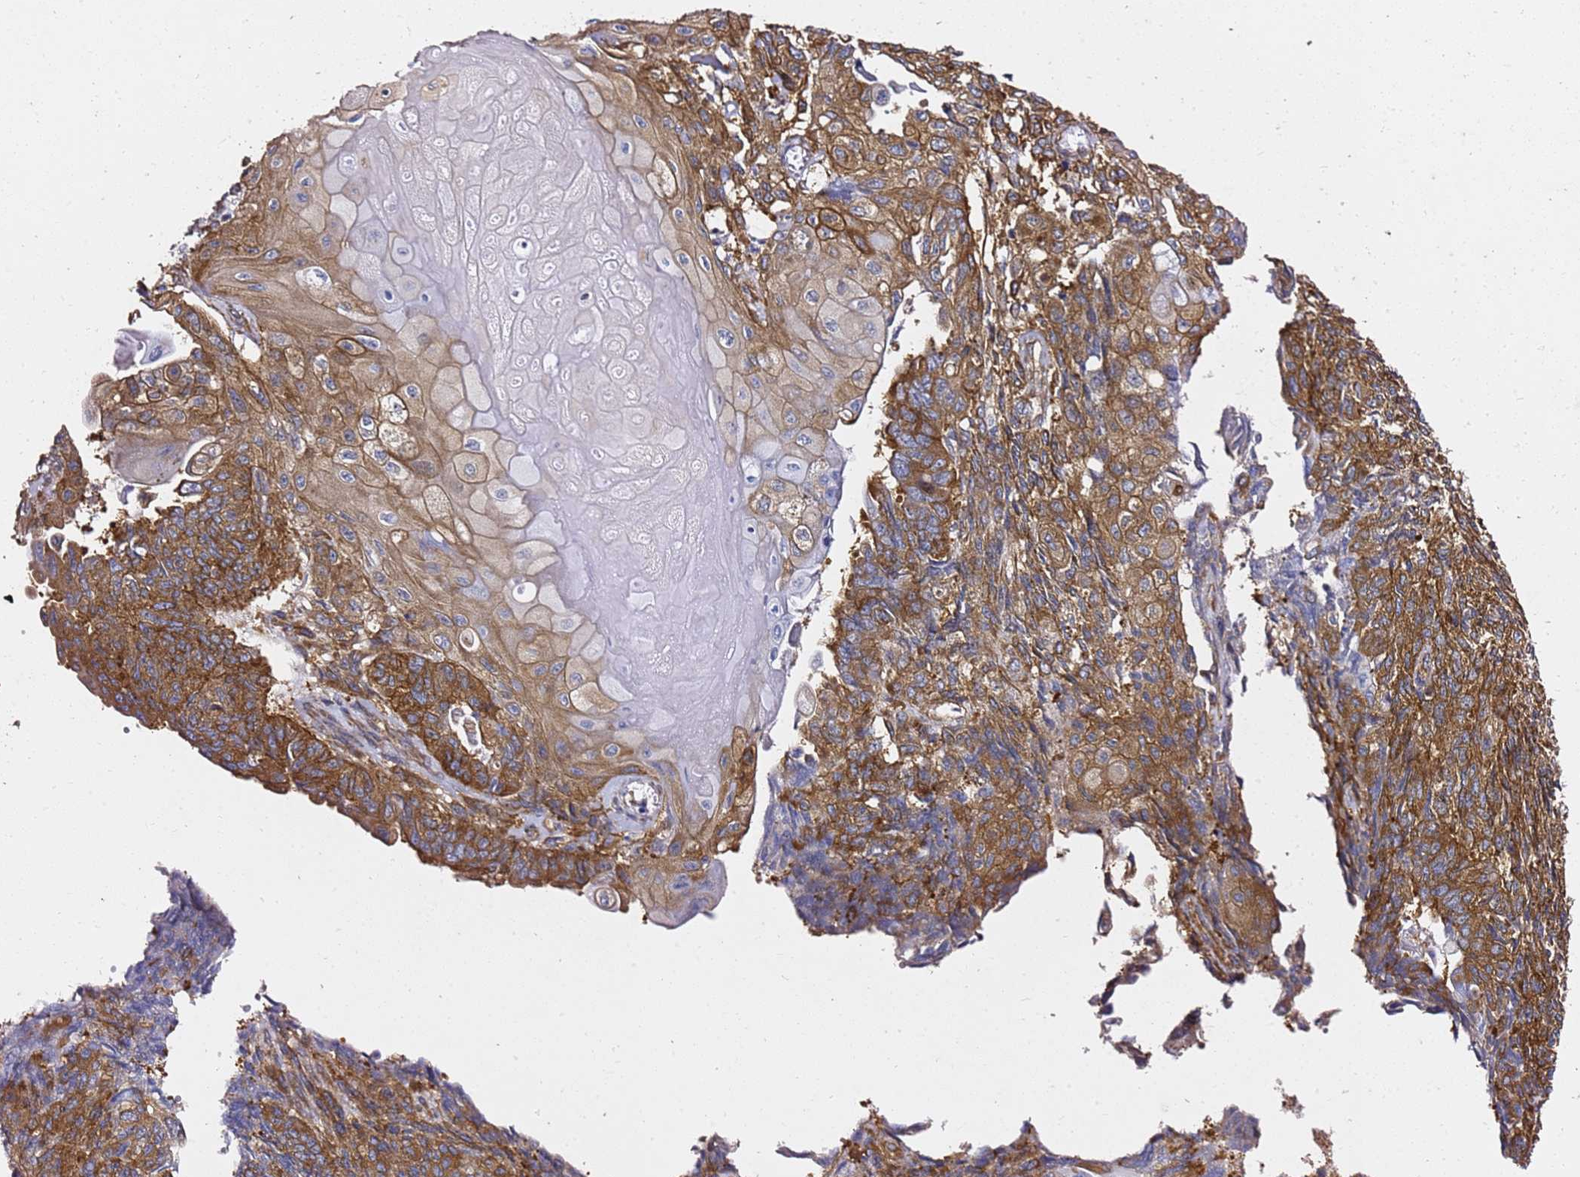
{"staining": {"intensity": "moderate", "quantity": ">75%", "location": "cytoplasmic/membranous"}, "tissue": "endometrial cancer", "cell_type": "Tumor cells", "image_type": "cancer", "snomed": [{"axis": "morphology", "description": "Adenocarcinoma, NOS"}, {"axis": "topography", "description": "Endometrium"}], "caption": "A brown stain shows moderate cytoplasmic/membranous staining of a protein in human adenocarcinoma (endometrial) tumor cells.", "gene": "TPST1", "patient": {"sex": "female", "age": 32}}